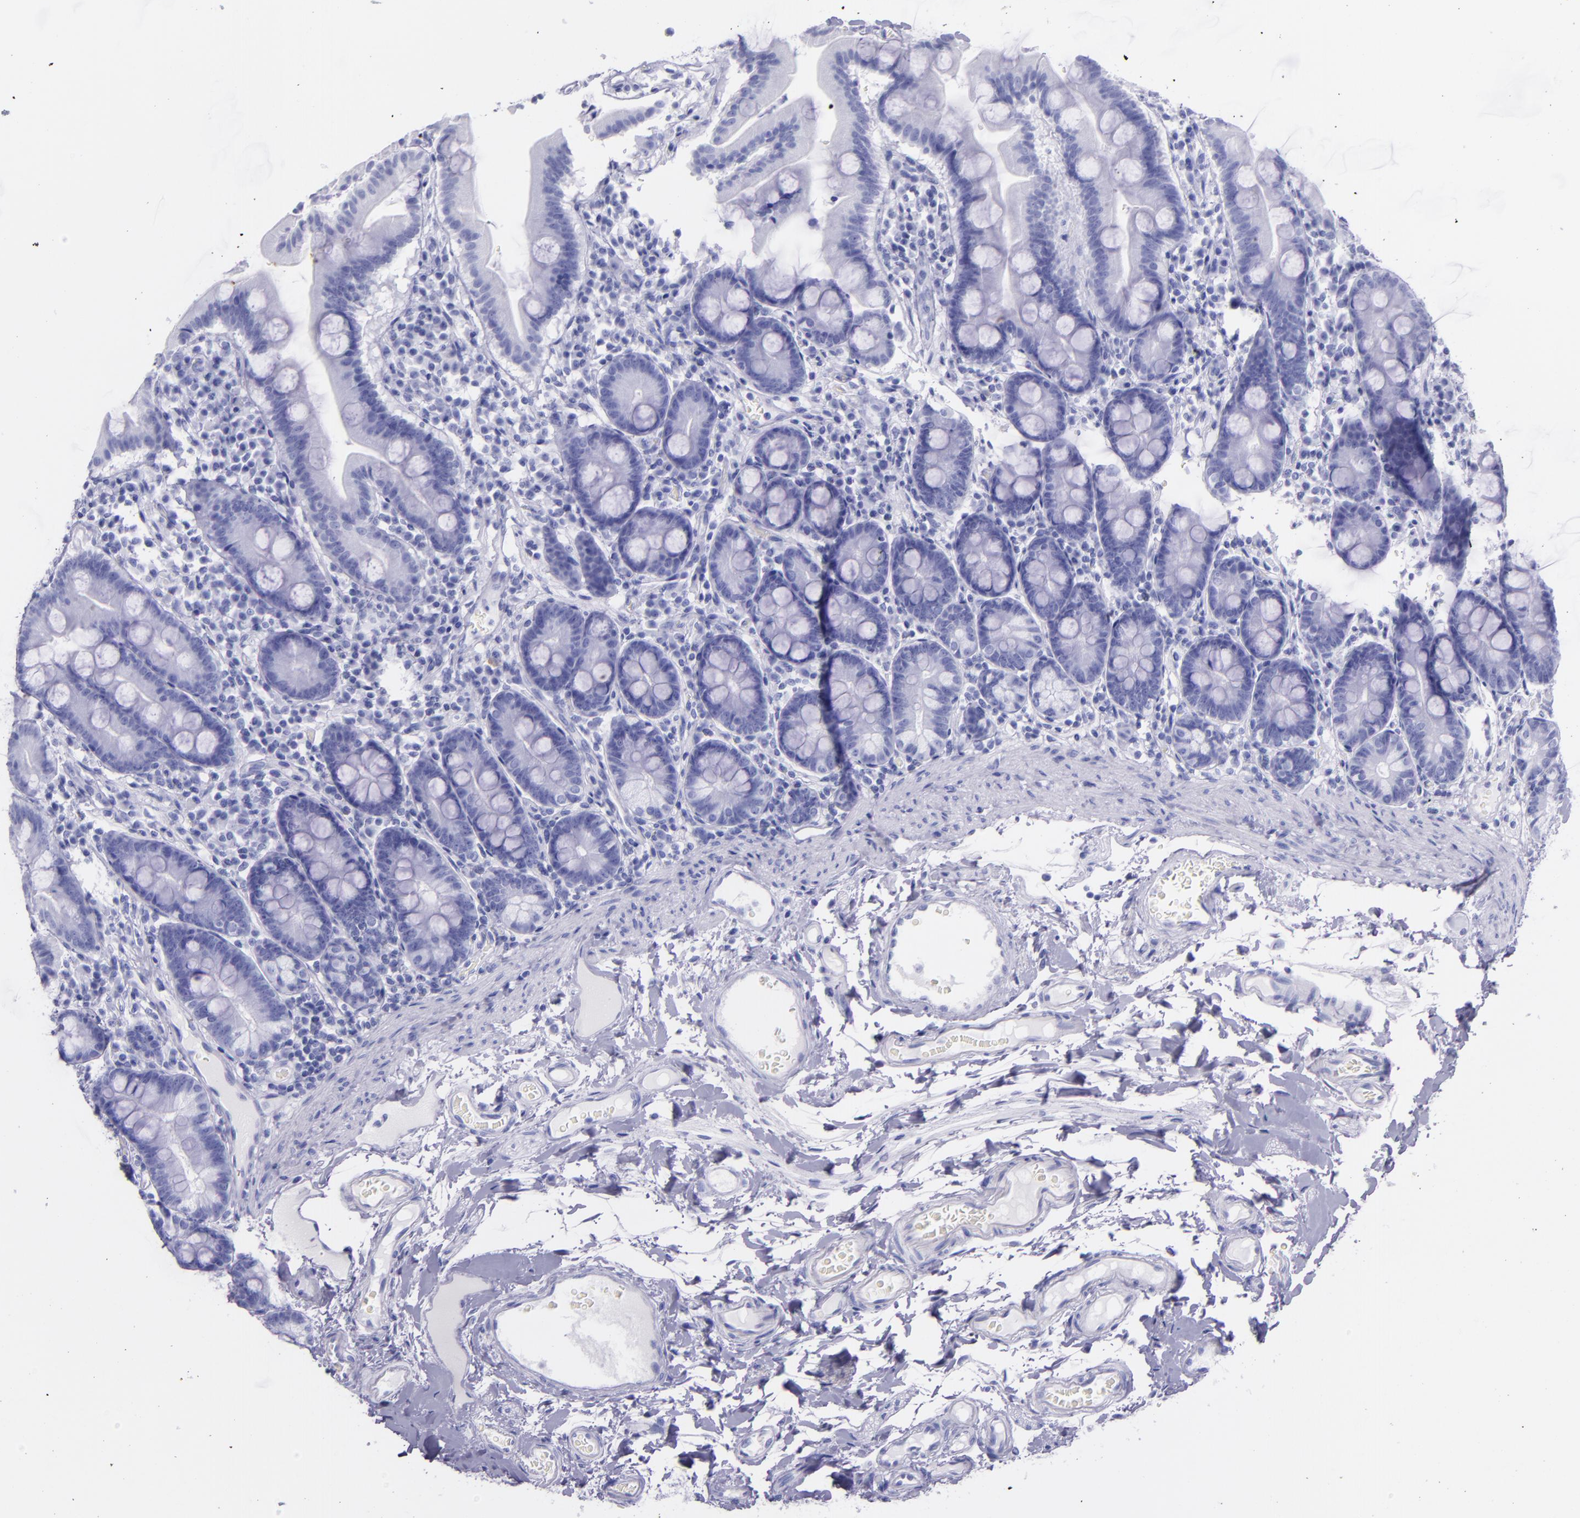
{"staining": {"intensity": "negative", "quantity": "none", "location": "none"}, "tissue": "duodenum", "cell_type": "Glandular cells", "image_type": "normal", "snomed": [{"axis": "morphology", "description": "Normal tissue, NOS"}, {"axis": "topography", "description": "Duodenum"}], "caption": "The histopathology image shows no significant expression in glandular cells of duodenum.", "gene": "SFTPA2", "patient": {"sex": "male", "age": 50}}